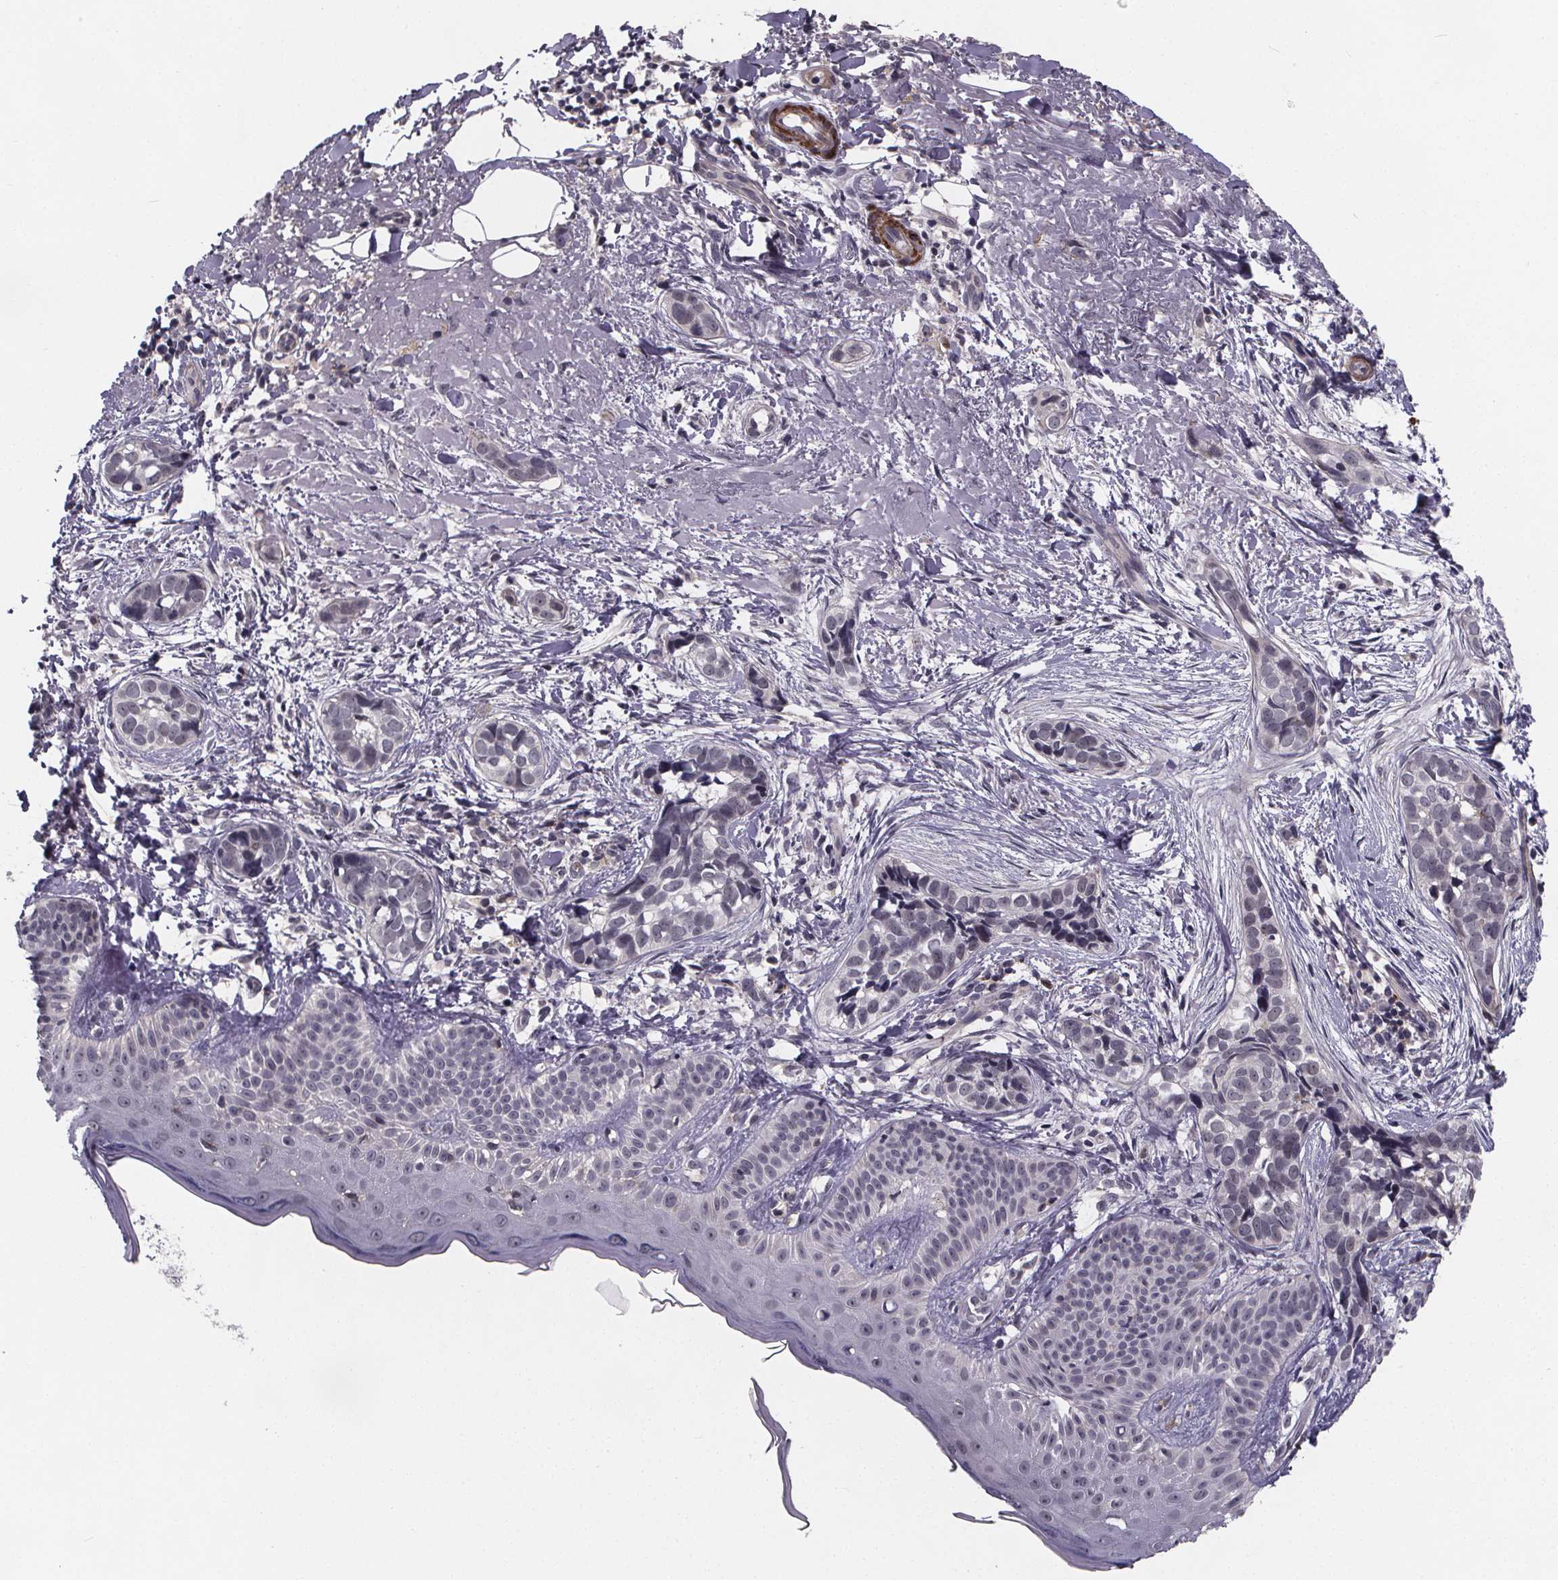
{"staining": {"intensity": "negative", "quantity": "none", "location": "none"}, "tissue": "skin cancer", "cell_type": "Tumor cells", "image_type": "cancer", "snomed": [{"axis": "morphology", "description": "Basal cell carcinoma"}, {"axis": "topography", "description": "Skin"}], "caption": "Tumor cells show no significant staining in basal cell carcinoma (skin). (Stains: DAB (3,3'-diaminobenzidine) IHC with hematoxylin counter stain, Microscopy: brightfield microscopy at high magnification).", "gene": "FBXW2", "patient": {"sex": "male", "age": 87}}